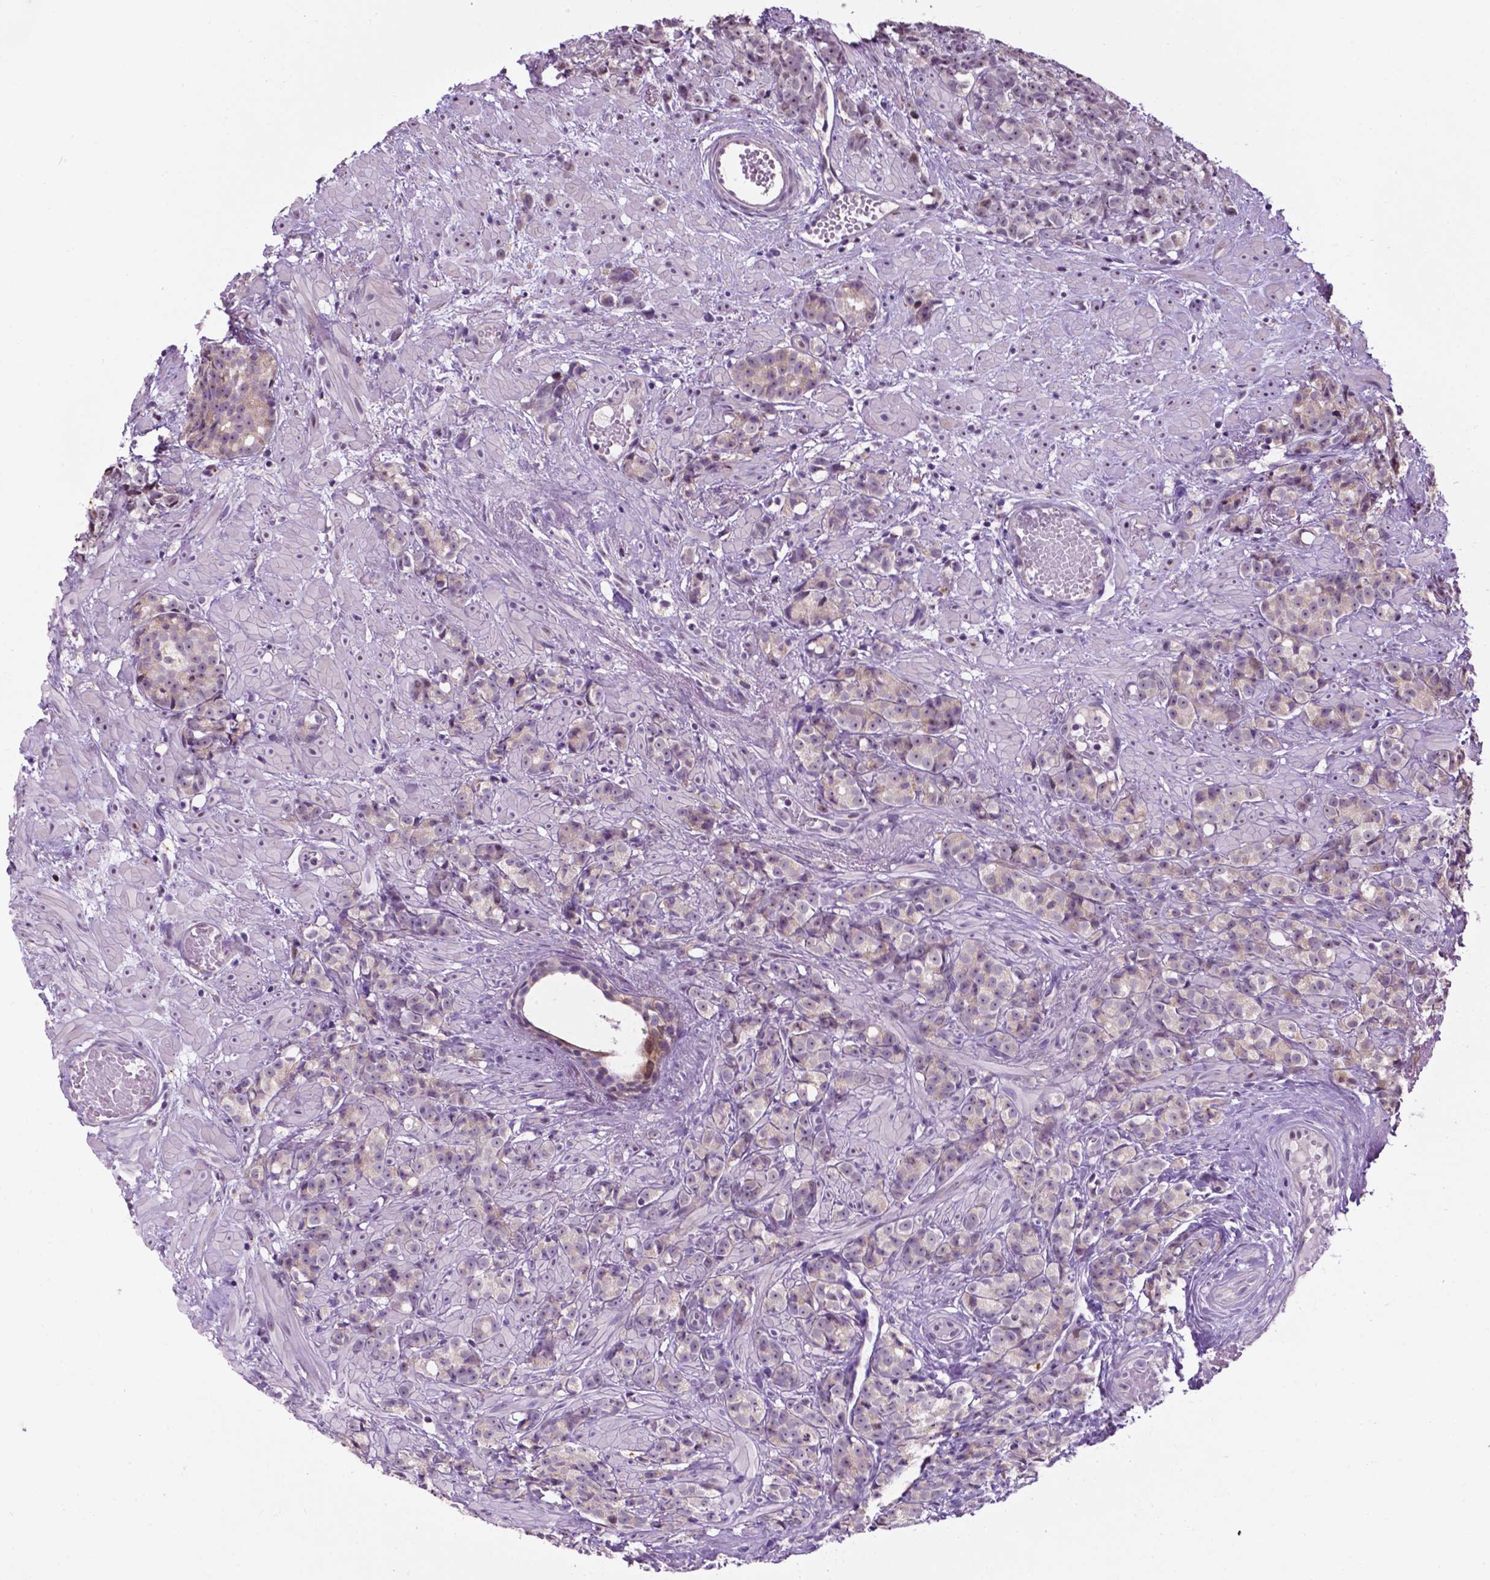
{"staining": {"intensity": "negative", "quantity": "none", "location": "none"}, "tissue": "prostate cancer", "cell_type": "Tumor cells", "image_type": "cancer", "snomed": [{"axis": "morphology", "description": "Adenocarcinoma, High grade"}, {"axis": "topography", "description": "Prostate"}], "caption": "High power microscopy image of an IHC photomicrograph of prostate adenocarcinoma (high-grade), revealing no significant staining in tumor cells.", "gene": "SMAD3", "patient": {"sex": "male", "age": 81}}